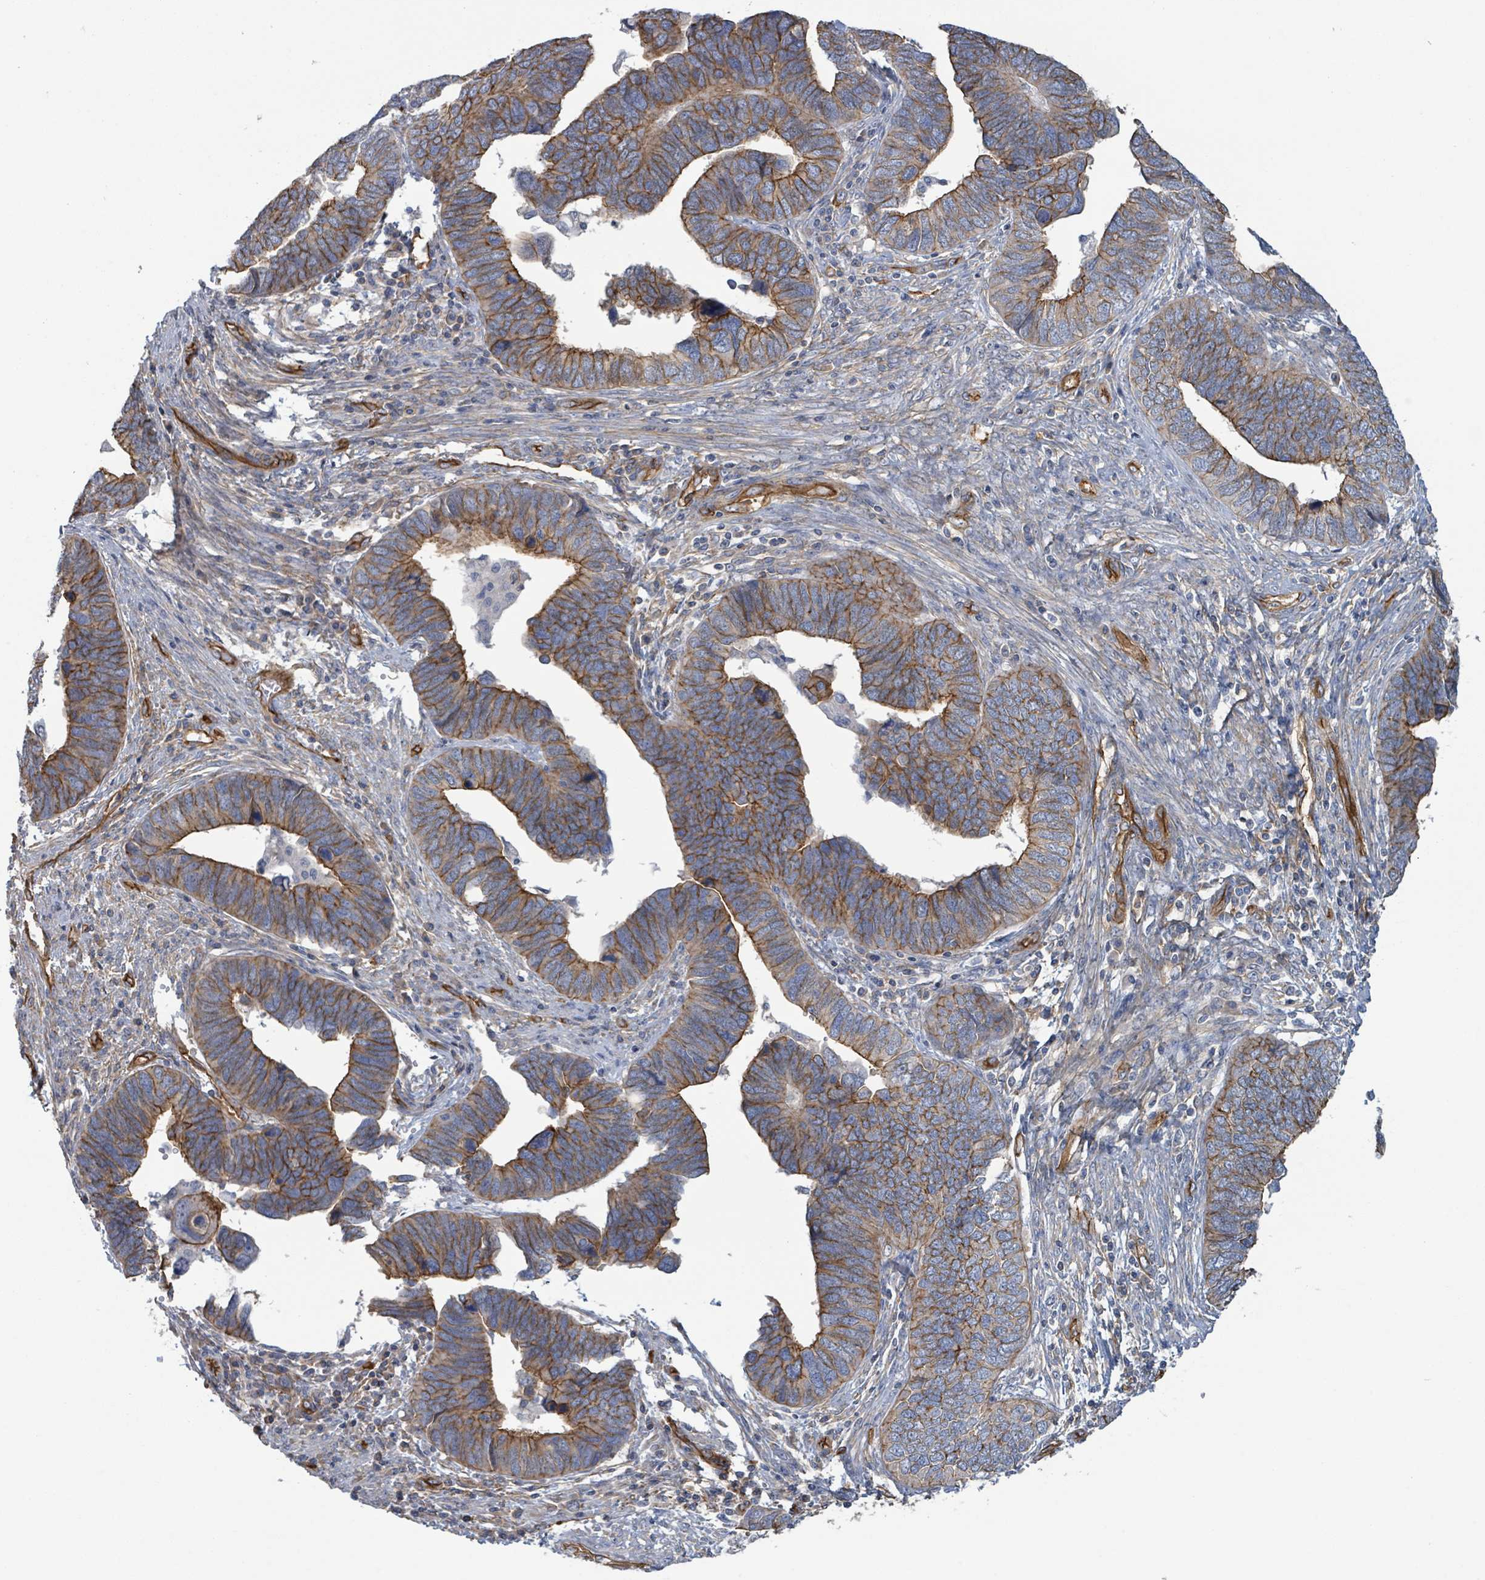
{"staining": {"intensity": "moderate", "quantity": "25%-75%", "location": "cytoplasmic/membranous"}, "tissue": "endometrial cancer", "cell_type": "Tumor cells", "image_type": "cancer", "snomed": [{"axis": "morphology", "description": "Adenocarcinoma, NOS"}, {"axis": "topography", "description": "Endometrium"}], "caption": "Adenocarcinoma (endometrial) stained with immunohistochemistry shows moderate cytoplasmic/membranous expression in about 25%-75% of tumor cells.", "gene": "LDOC1", "patient": {"sex": "female", "age": 79}}